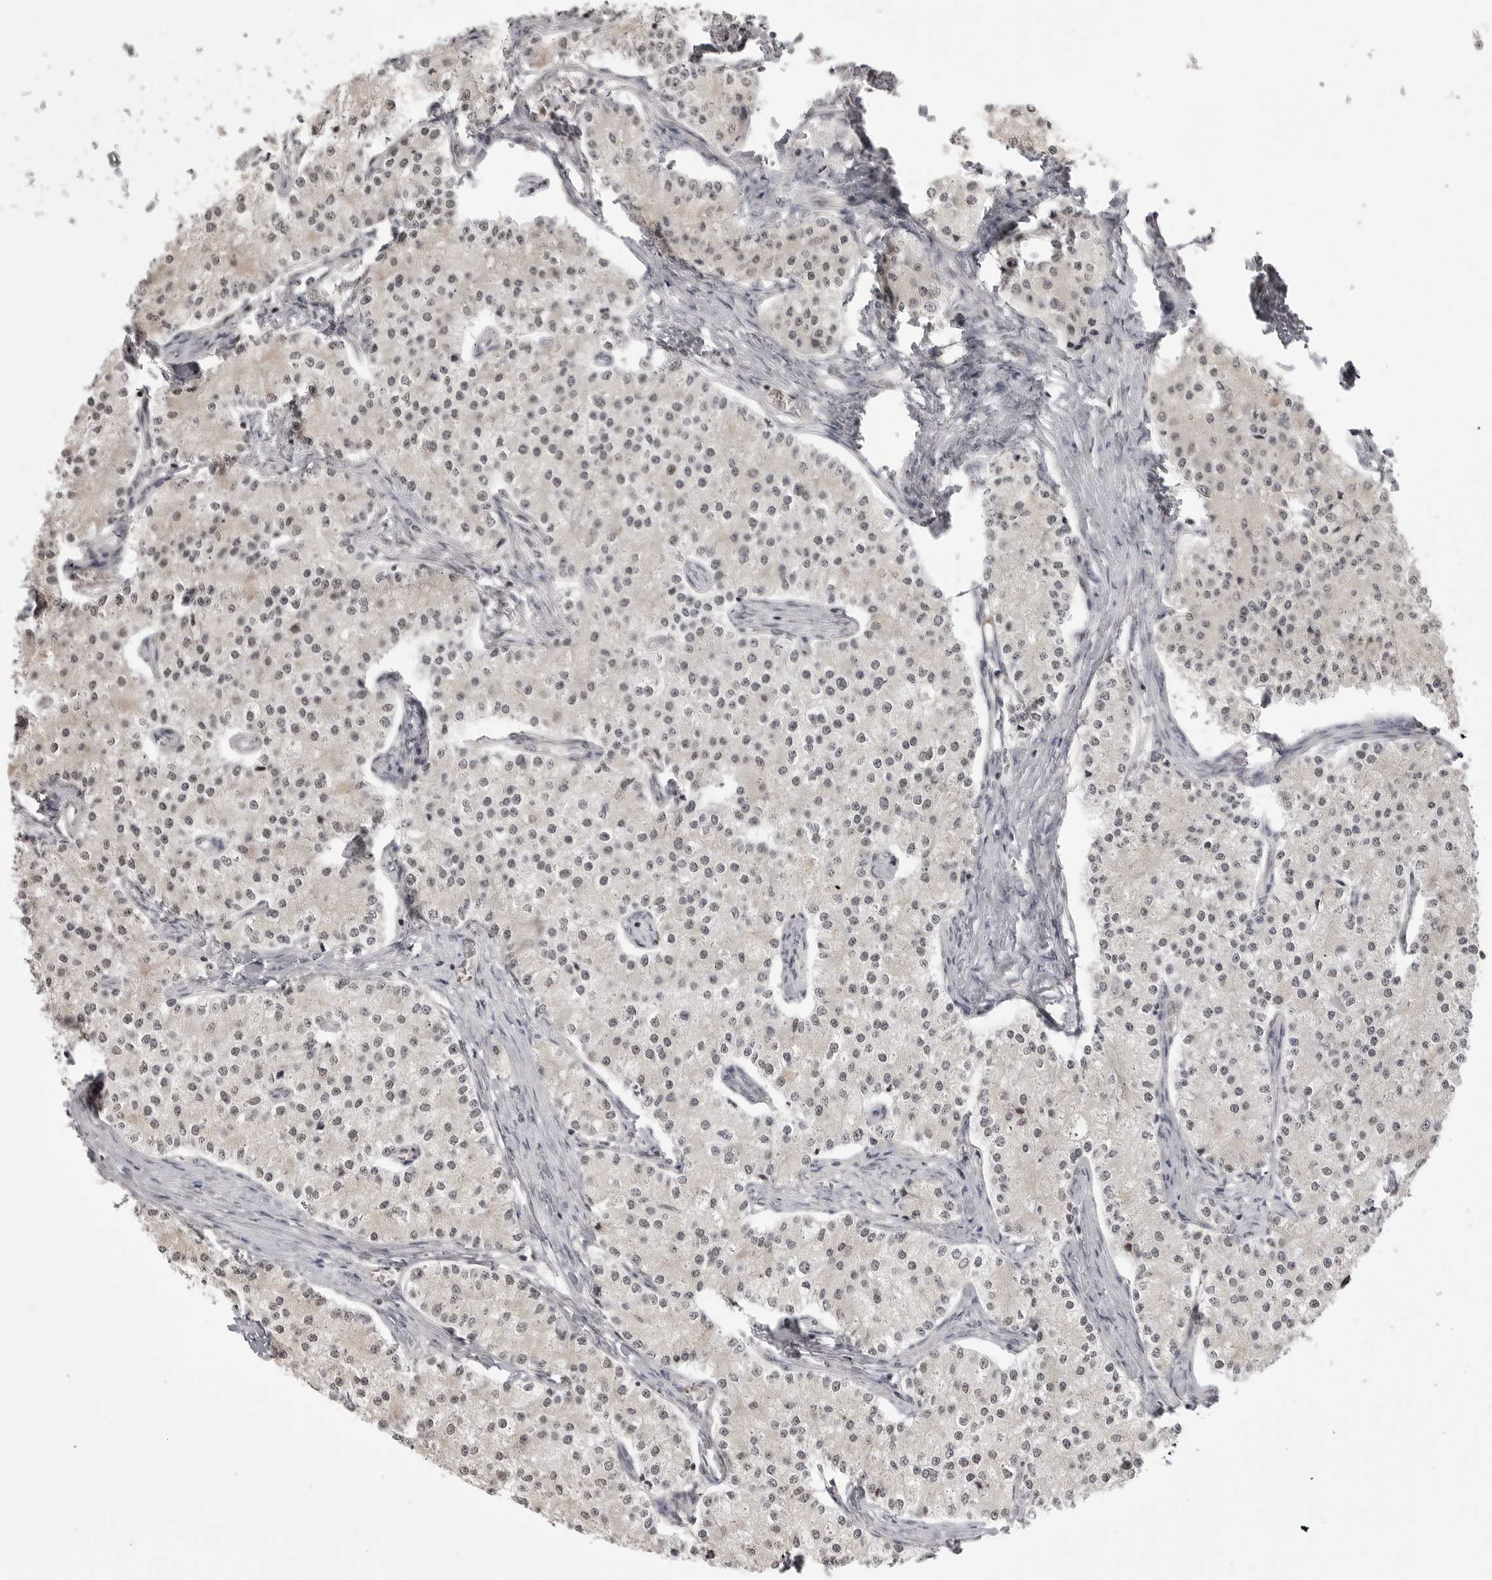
{"staining": {"intensity": "weak", "quantity": "25%-75%", "location": "nuclear"}, "tissue": "carcinoid", "cell_type": "Tumor cells", "image_type": "cancer", "snomed": [{"axis": "morphology", "description": "Carcinoid, malignant, NOS"}, {"axis": "topography", "description": "Colon"}], "caption": "Human malignant carcinoid stained with a brown dye shows weak nuclear positive expression in approximately 25%-75% of tumor cells.", "gene": "PHF3", "patient": {"sex": "female", "age": 52}}